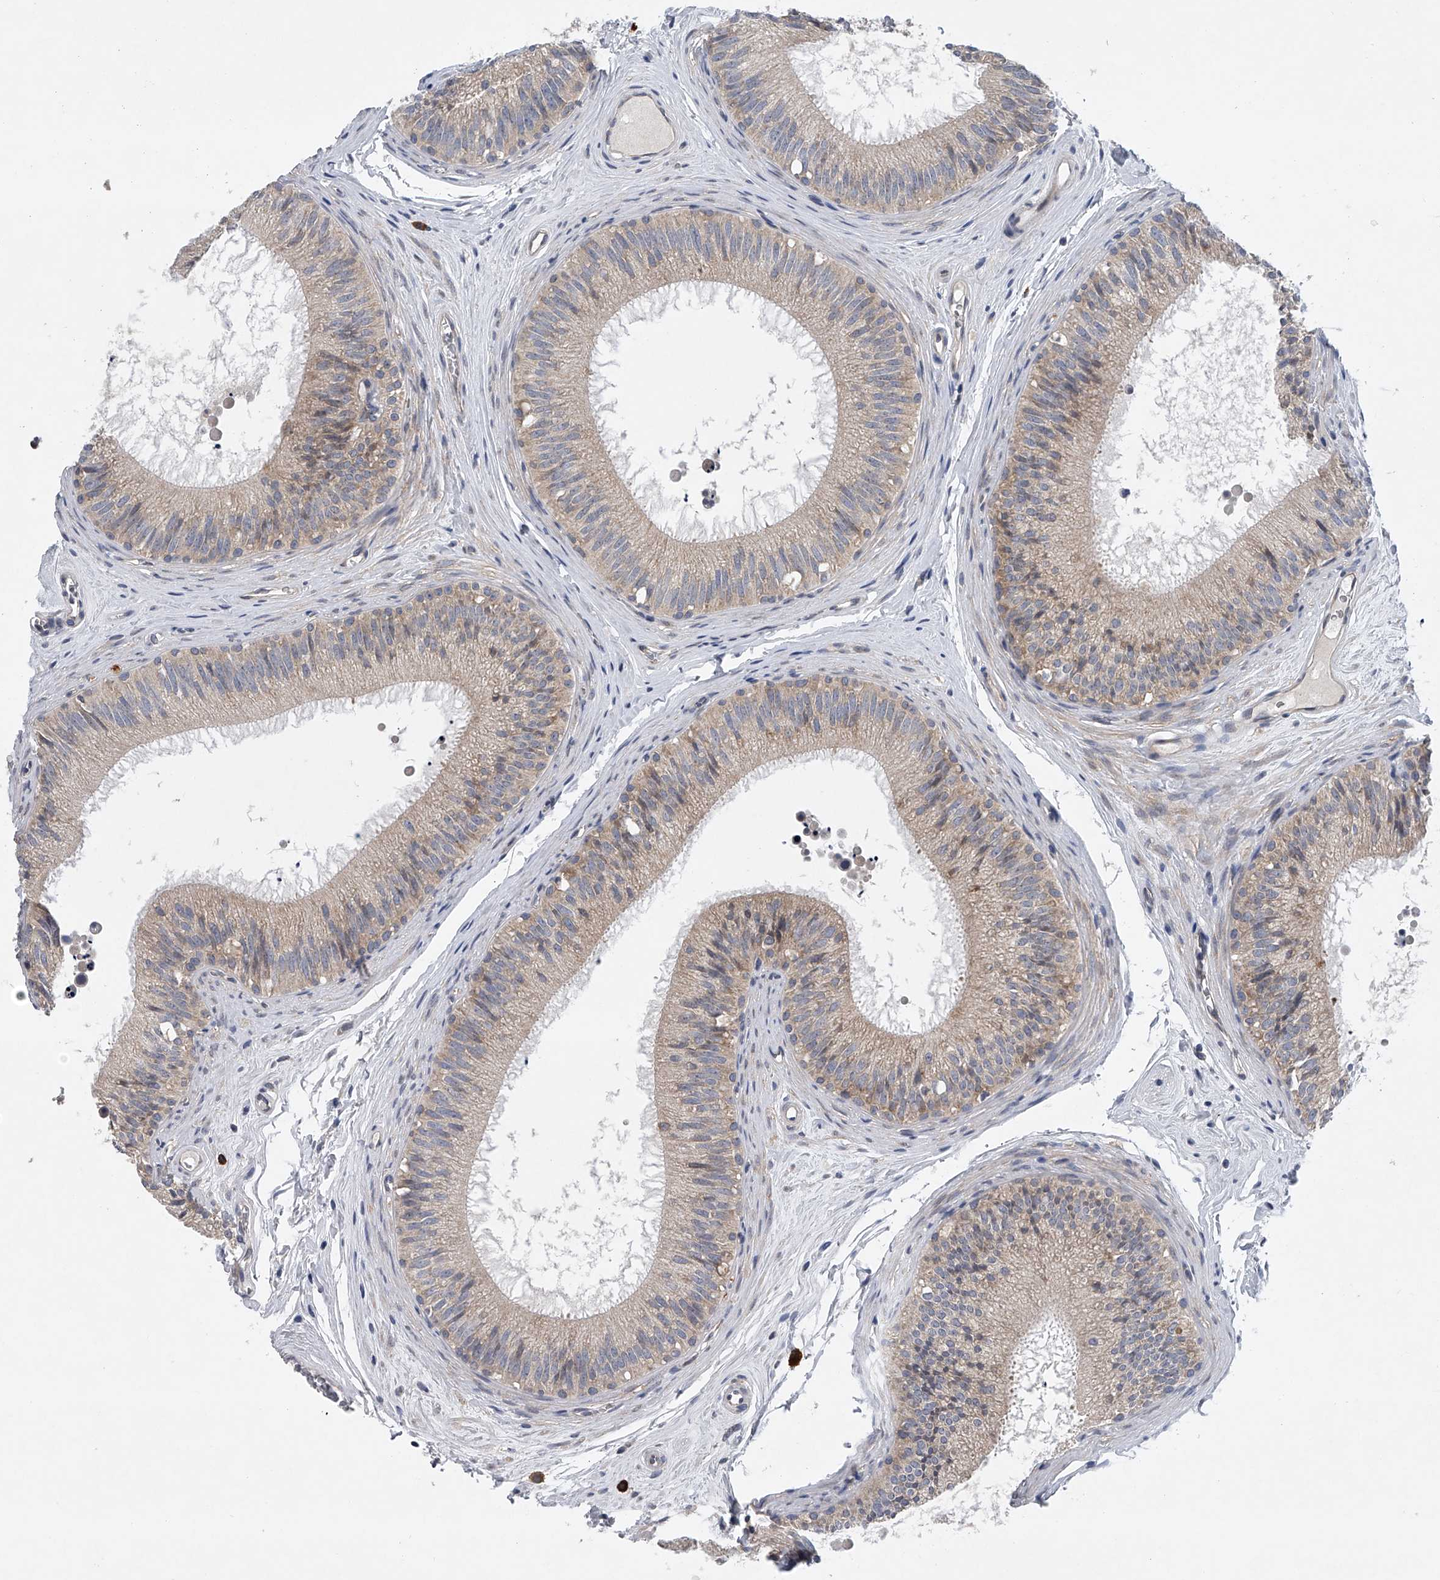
{"staining": {"intensity": "weak", "quantity": ">75%", "location": "cytoplasmic/membranous"}, "tissue": "epididymis", "cell_type": "Glandular cells", "image_type": "normal", "snomed": [{"axis": "morphology", "description": "Normal tissue, NOS"}, {"axis": "topography", "description": "Epididymis"}], "caption": "Epididymis stained with immunohistochemistry demonstrates weak cytoplasmic/membranous expression in about >75% of glandular cells. (DAB IHC with brightfield microscopy, high magnification).", "gene": "RNF5", "patient": {"sex": "male", "age": 29}}